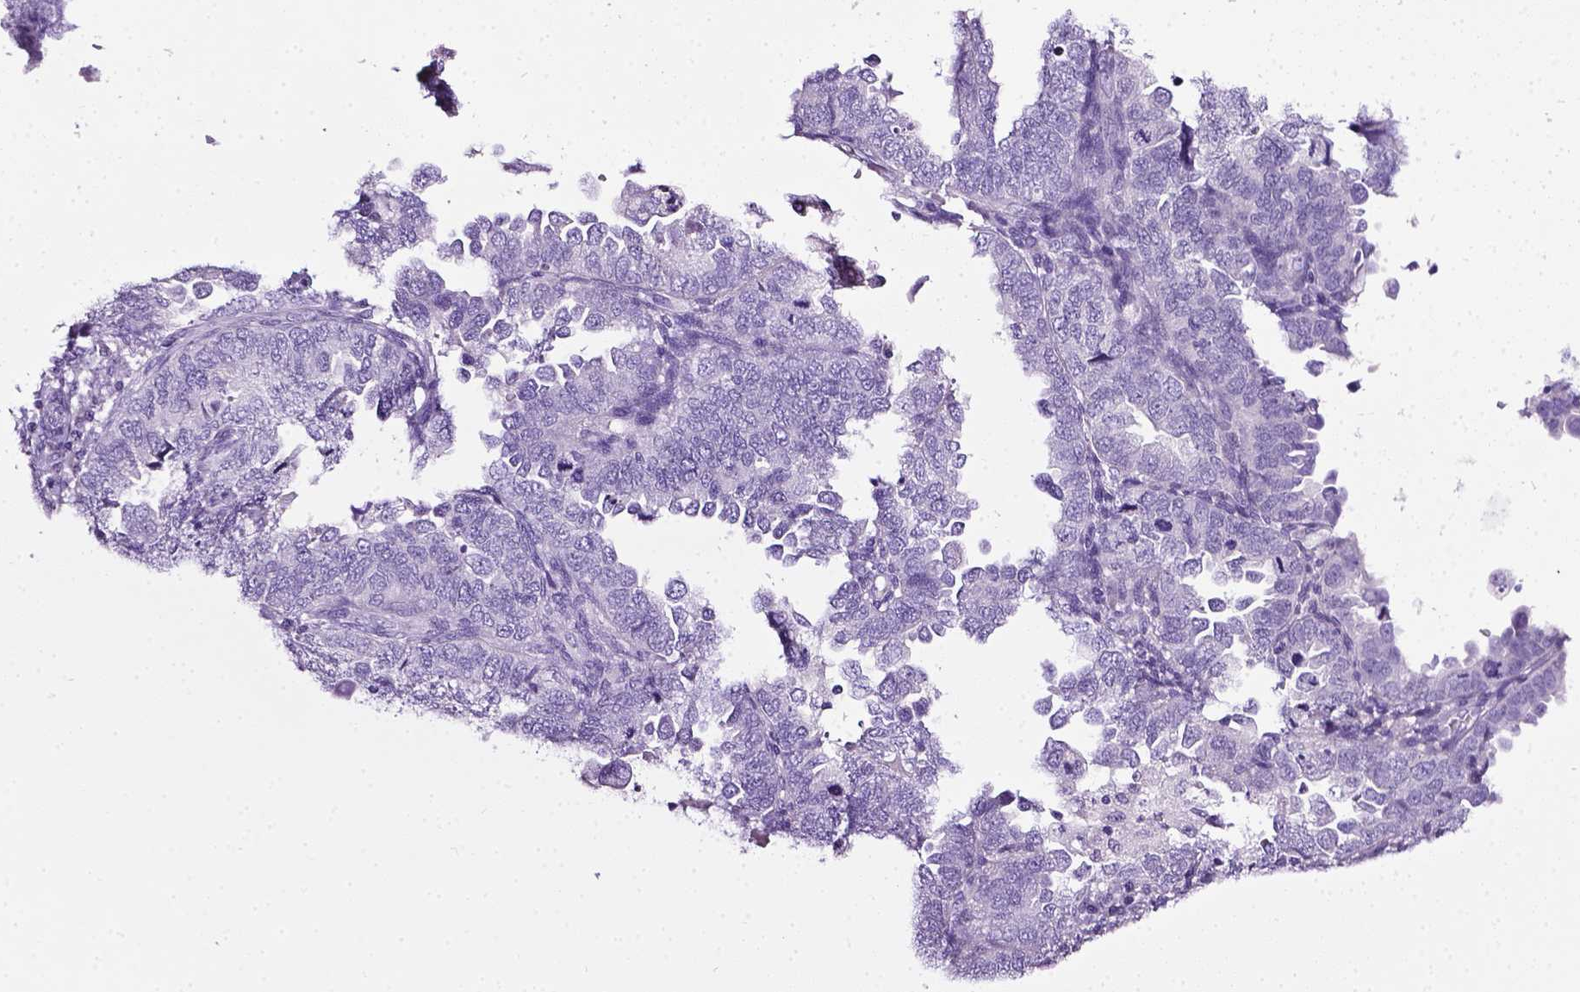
{"staining": {"intensity": "negative", "quantity": "none", "location": "none"}, "tissue": "endometrial cancer", "cell_type": "Tumor cells", "image_type": "cancer", "snomed": [{"axis": "morphology", "description": "Adenocarcinoma, NOS"}, {"axis": "topography", "description": "Endometrium"}], "caption": "There is no significant positivity in tumor cells of endometrial adenocarcinoma. (DAB immunohistochemistry (IHC) visualized using brightfield microscopy, high magnification).", "gene": "LELP1", "patient": {"sex": "female", "age": 79}}